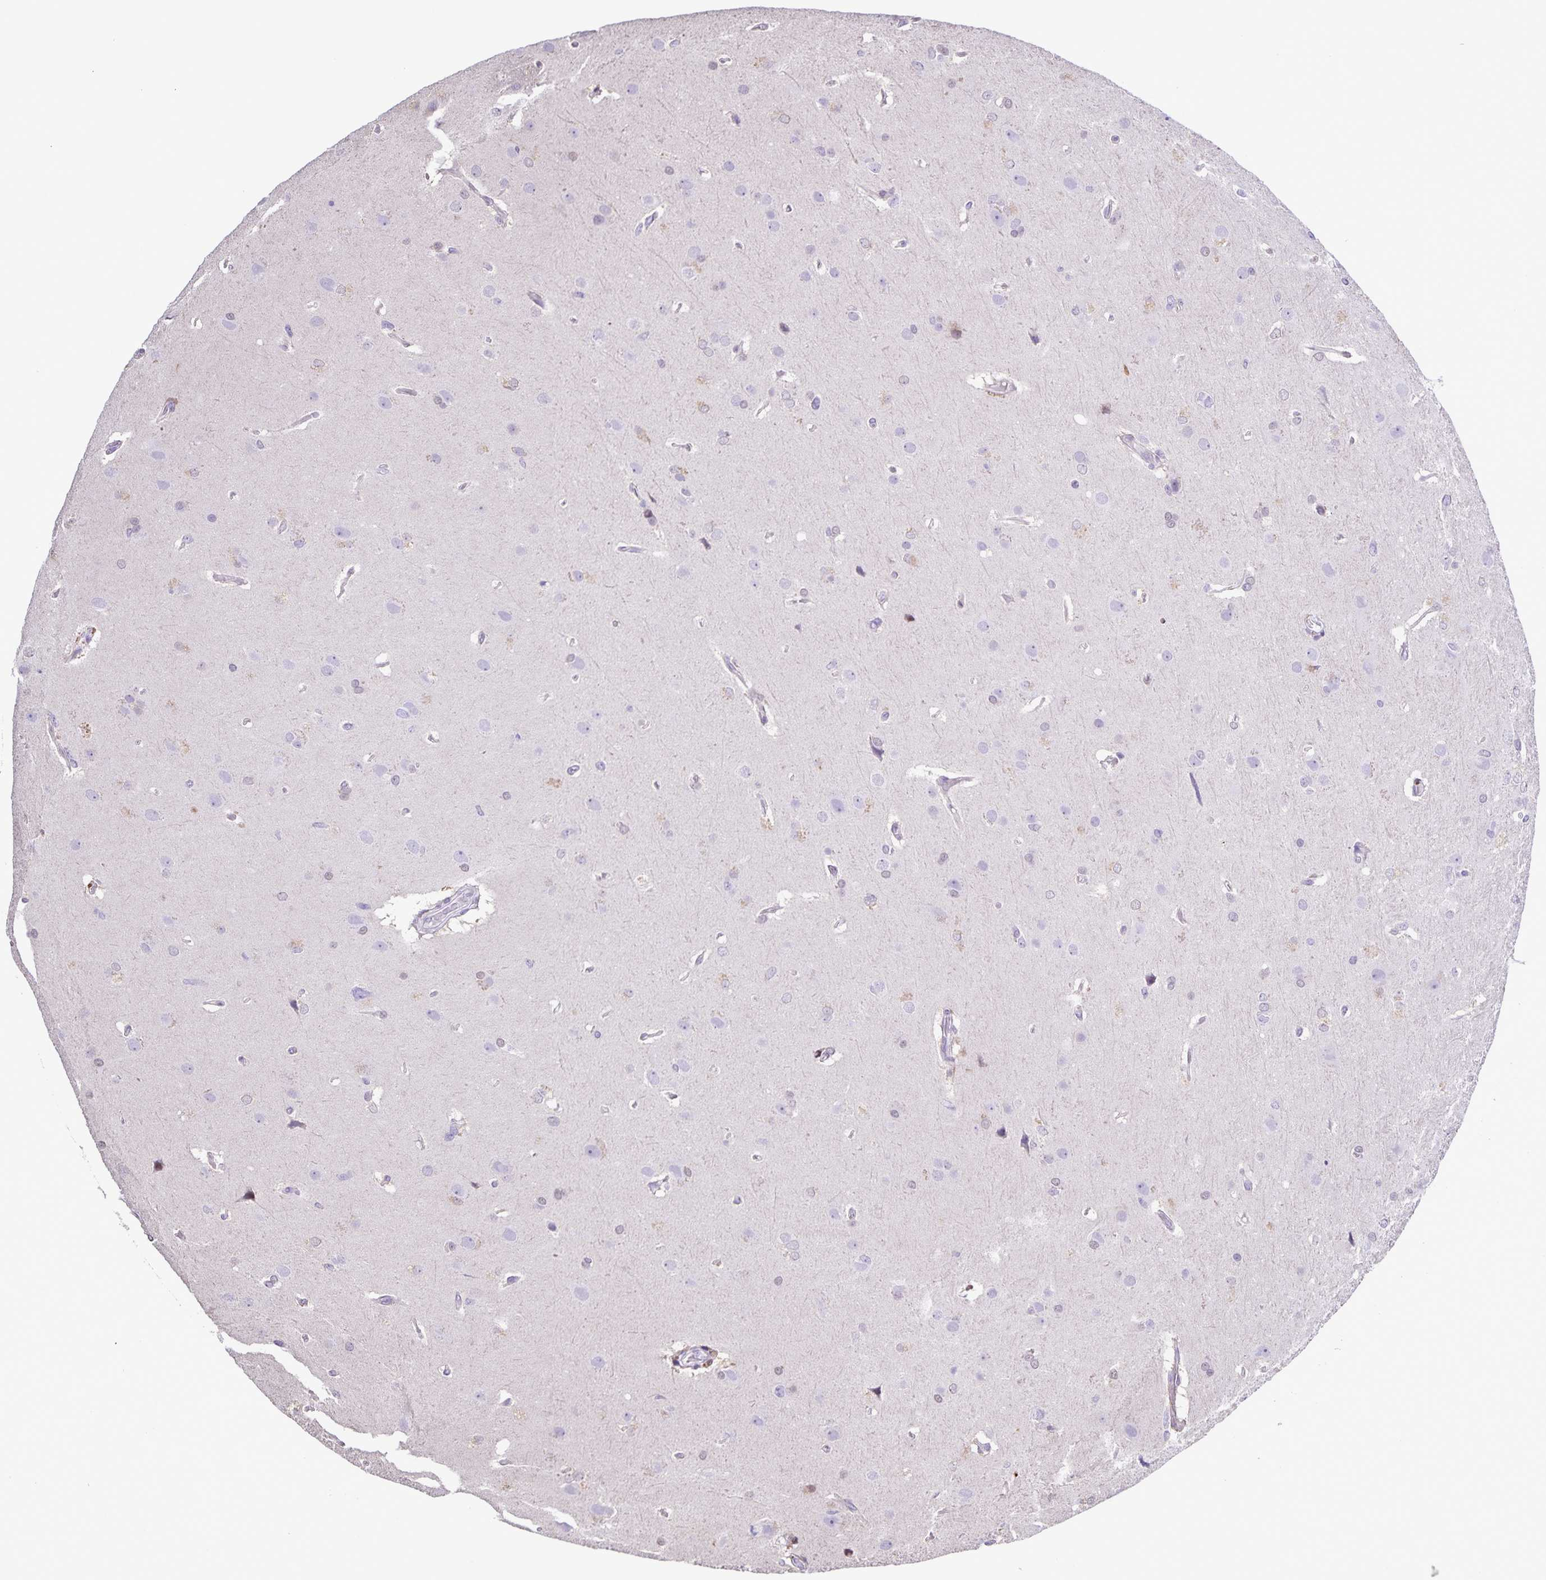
{"staining": {"intensity": "negative", "quantity": "none", "location": "none"}, "tissue": "glioma", "cell_type": "Tumor cells", "image_type": "cancer", "snomed": [{"axis": "morphology", "description": "Glioma, malignant, High grade"}, {"axis": "topography", "description": "Brain"}], "caption": "Immunohistochemistry histopathology image of glioma stained for a protein (brown), which demonstrates no positivity in tumor cells.", "gene": "ONECUT2", "patient": {"sex": "male", "age": 53}}